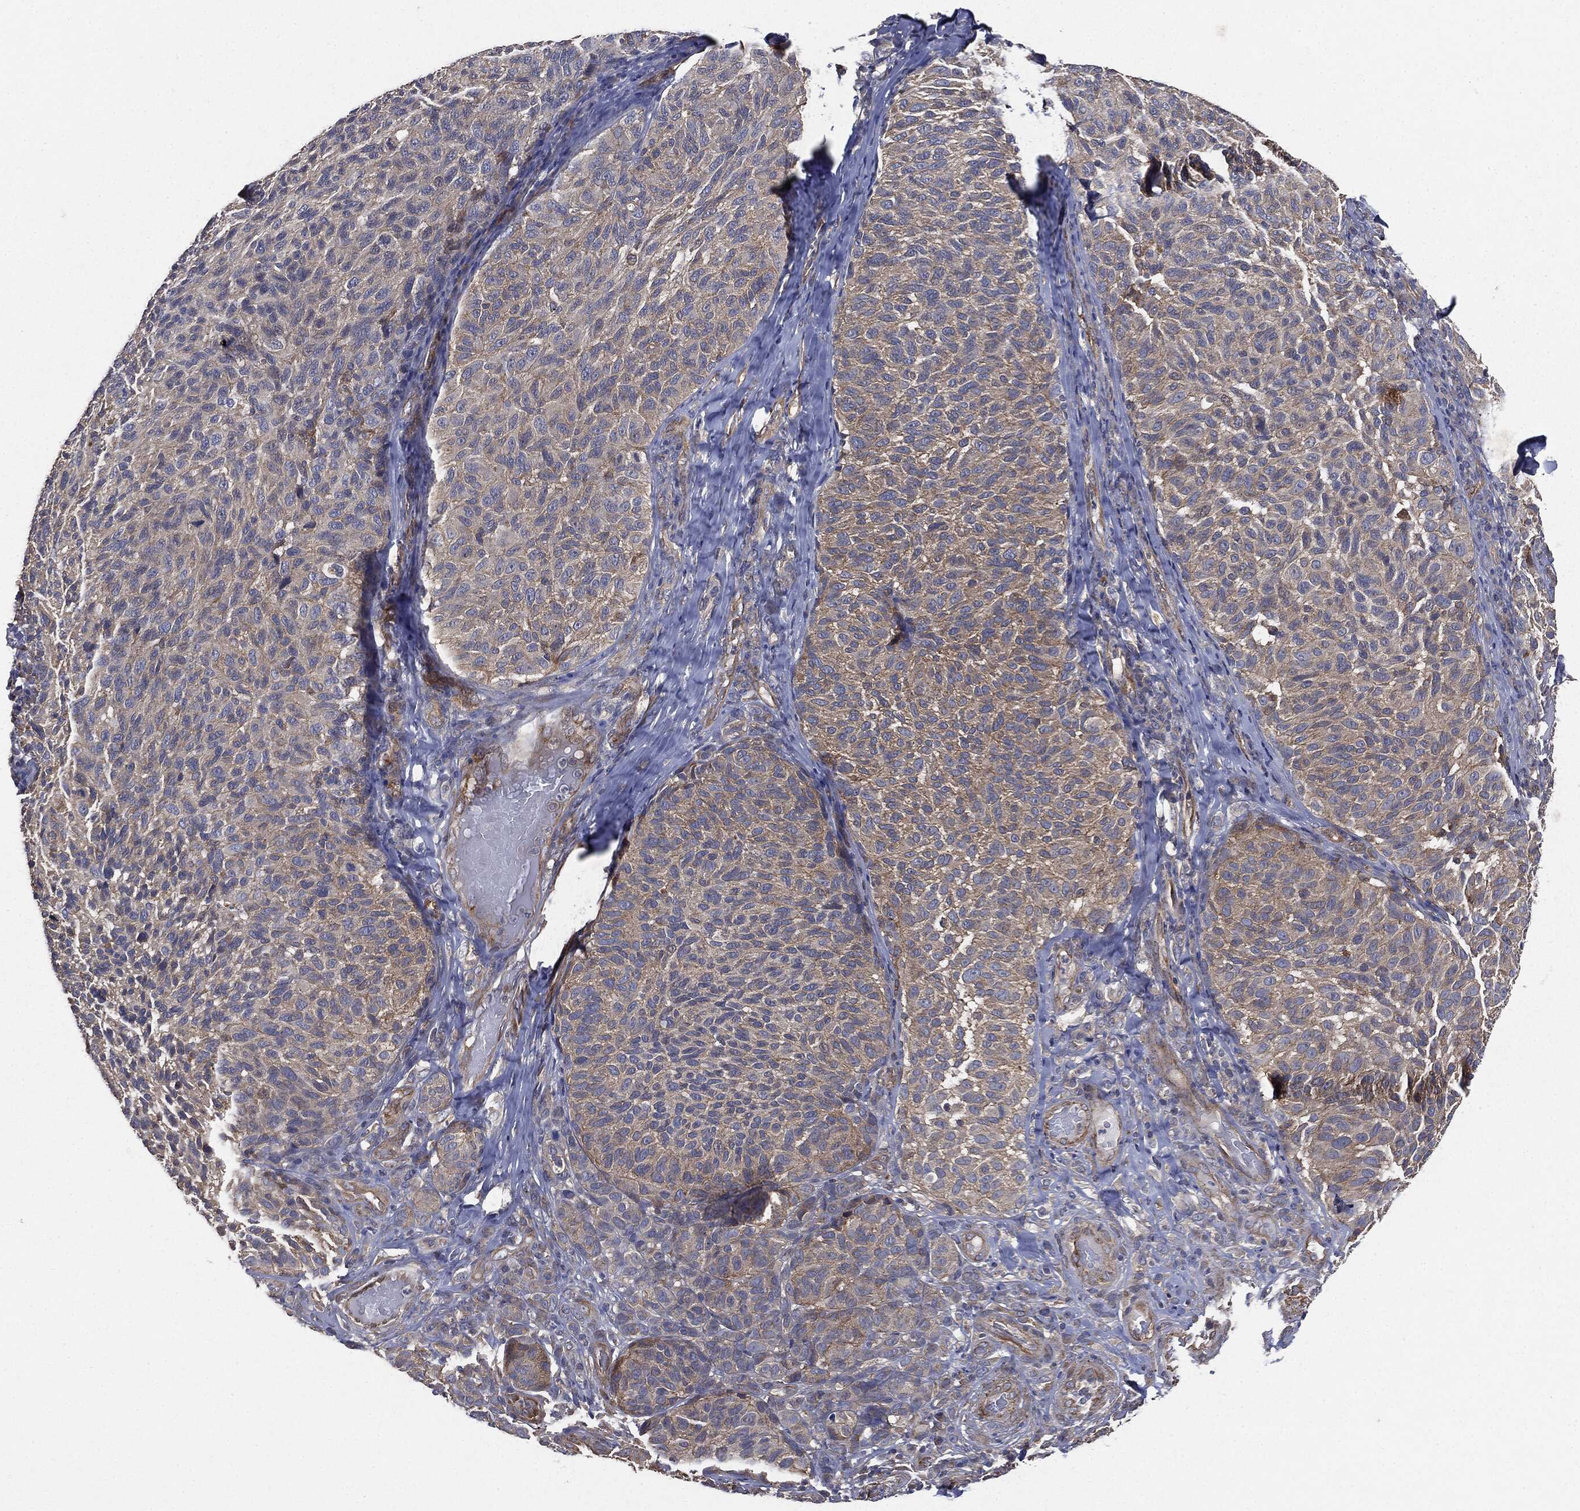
{"staining": {"intensity": "weak", "quantity": ">75%", "location": "cytoplasmic/membranous"}, "tissue": "melanoma", "cell_type": "Tumor cells", "image_type": "cancer", "snomed": [{"axis": "morphology", "description": "Malignant melanoma, NOS"}, {"axis": "topography", "description": "Skin"}], "caption": "Weak cytoplasmic/membranous protein staining is seen in about >75% of tumor cells in malignant melanoma.", "gene": "EPS15L1", "patient": {"sex": "female", "age": 73}}